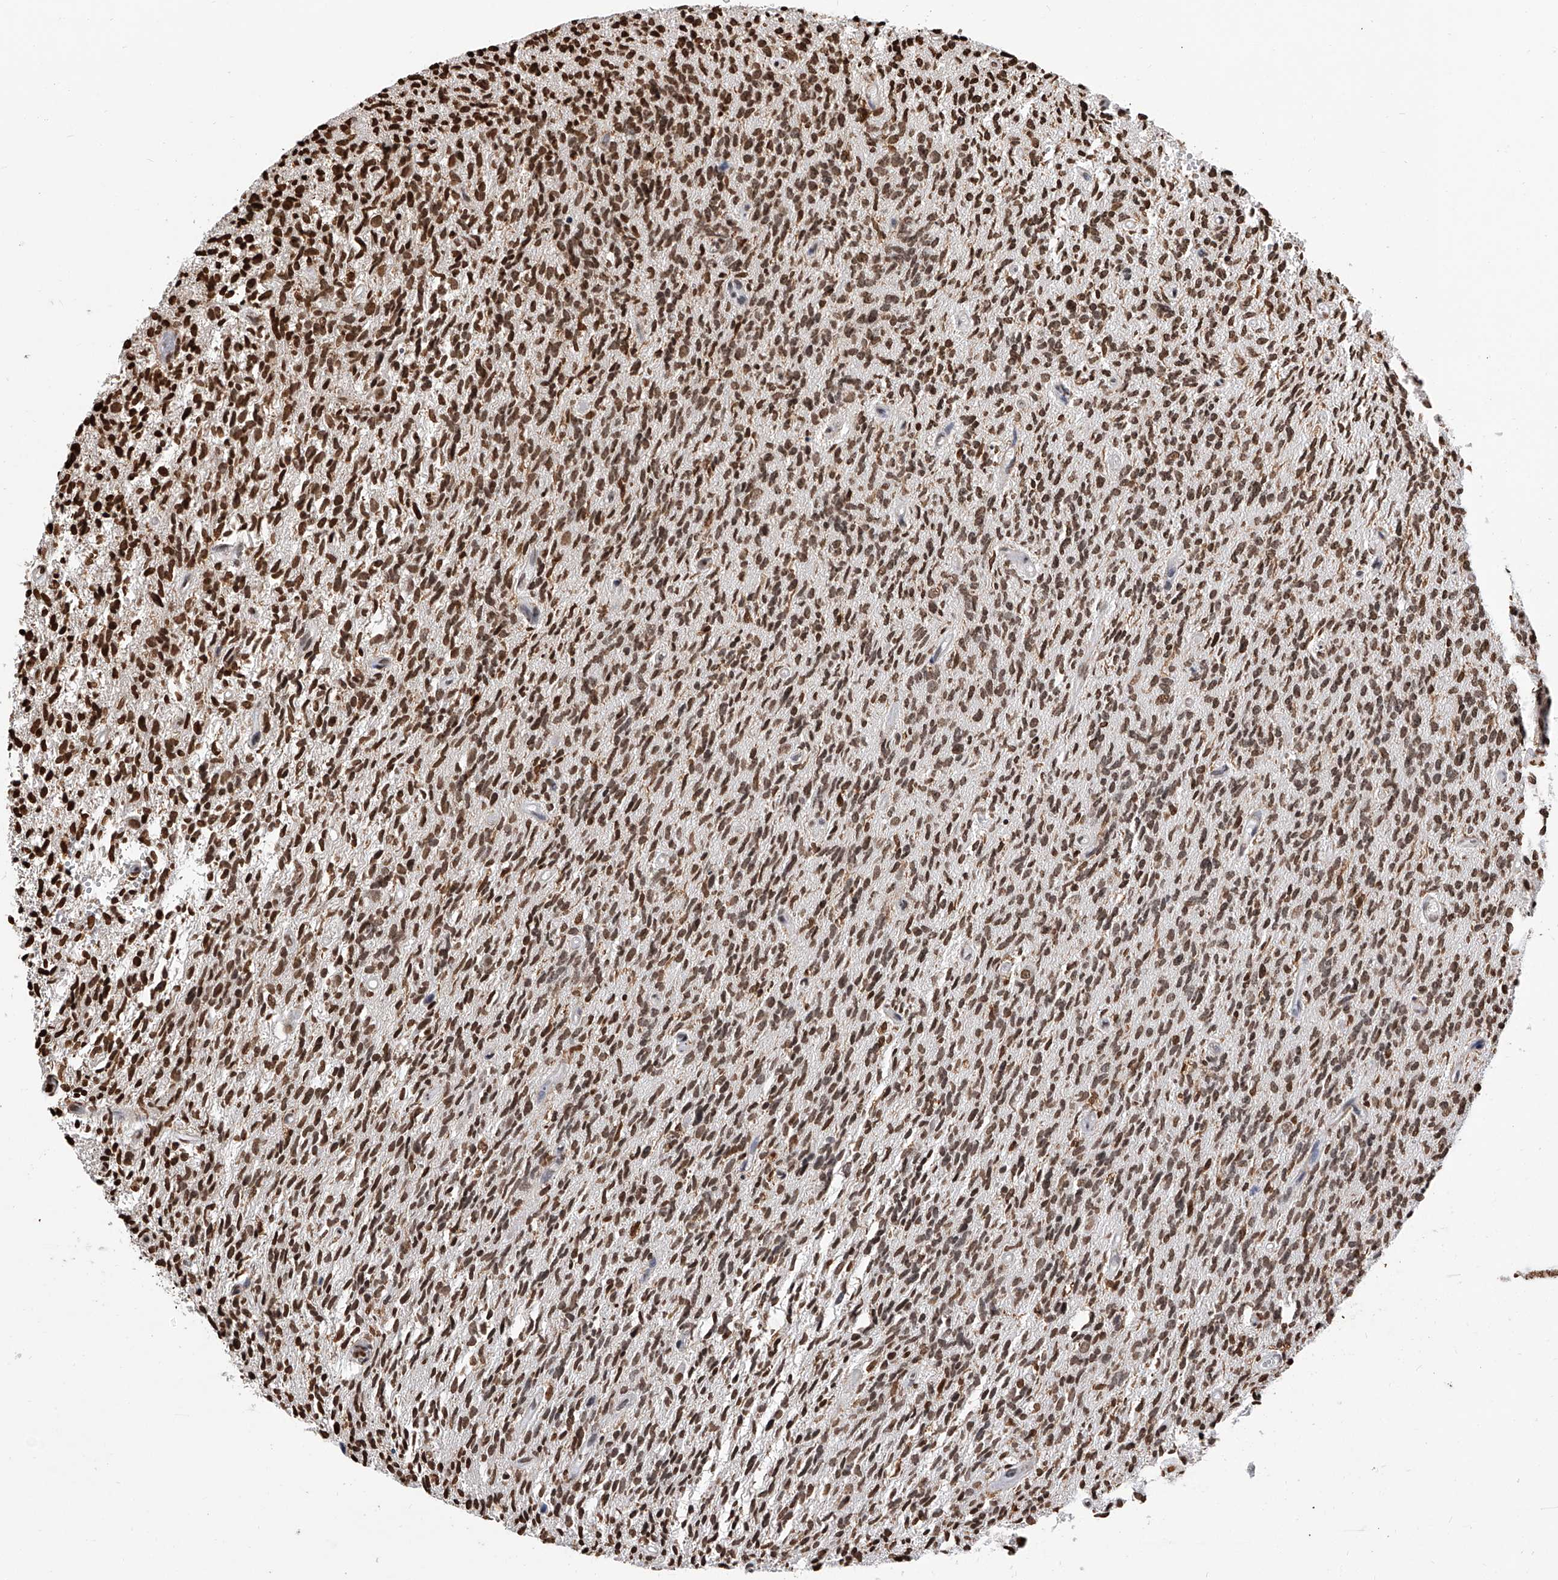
{"staining": {"intensity": "moderate", "quantity": ">75%", "location": "nuclear"}, "tissue": "glioma", "cell_type": "Tumor cells", "image_type": "cancer", "snomed": [{"axis": "morphology", "description": "Glioma, malignant, High grade"}, {"axis": "topography", "description": "Brain"}], "caption": "Approximately >75% of tumor cells in malignant glioma (high-grade) display moderate nuclear protein expression as visualized by brown immunohistochemical staining.", "gene": "CFAP410", "patient": {"sex": "female", "age": 57}}